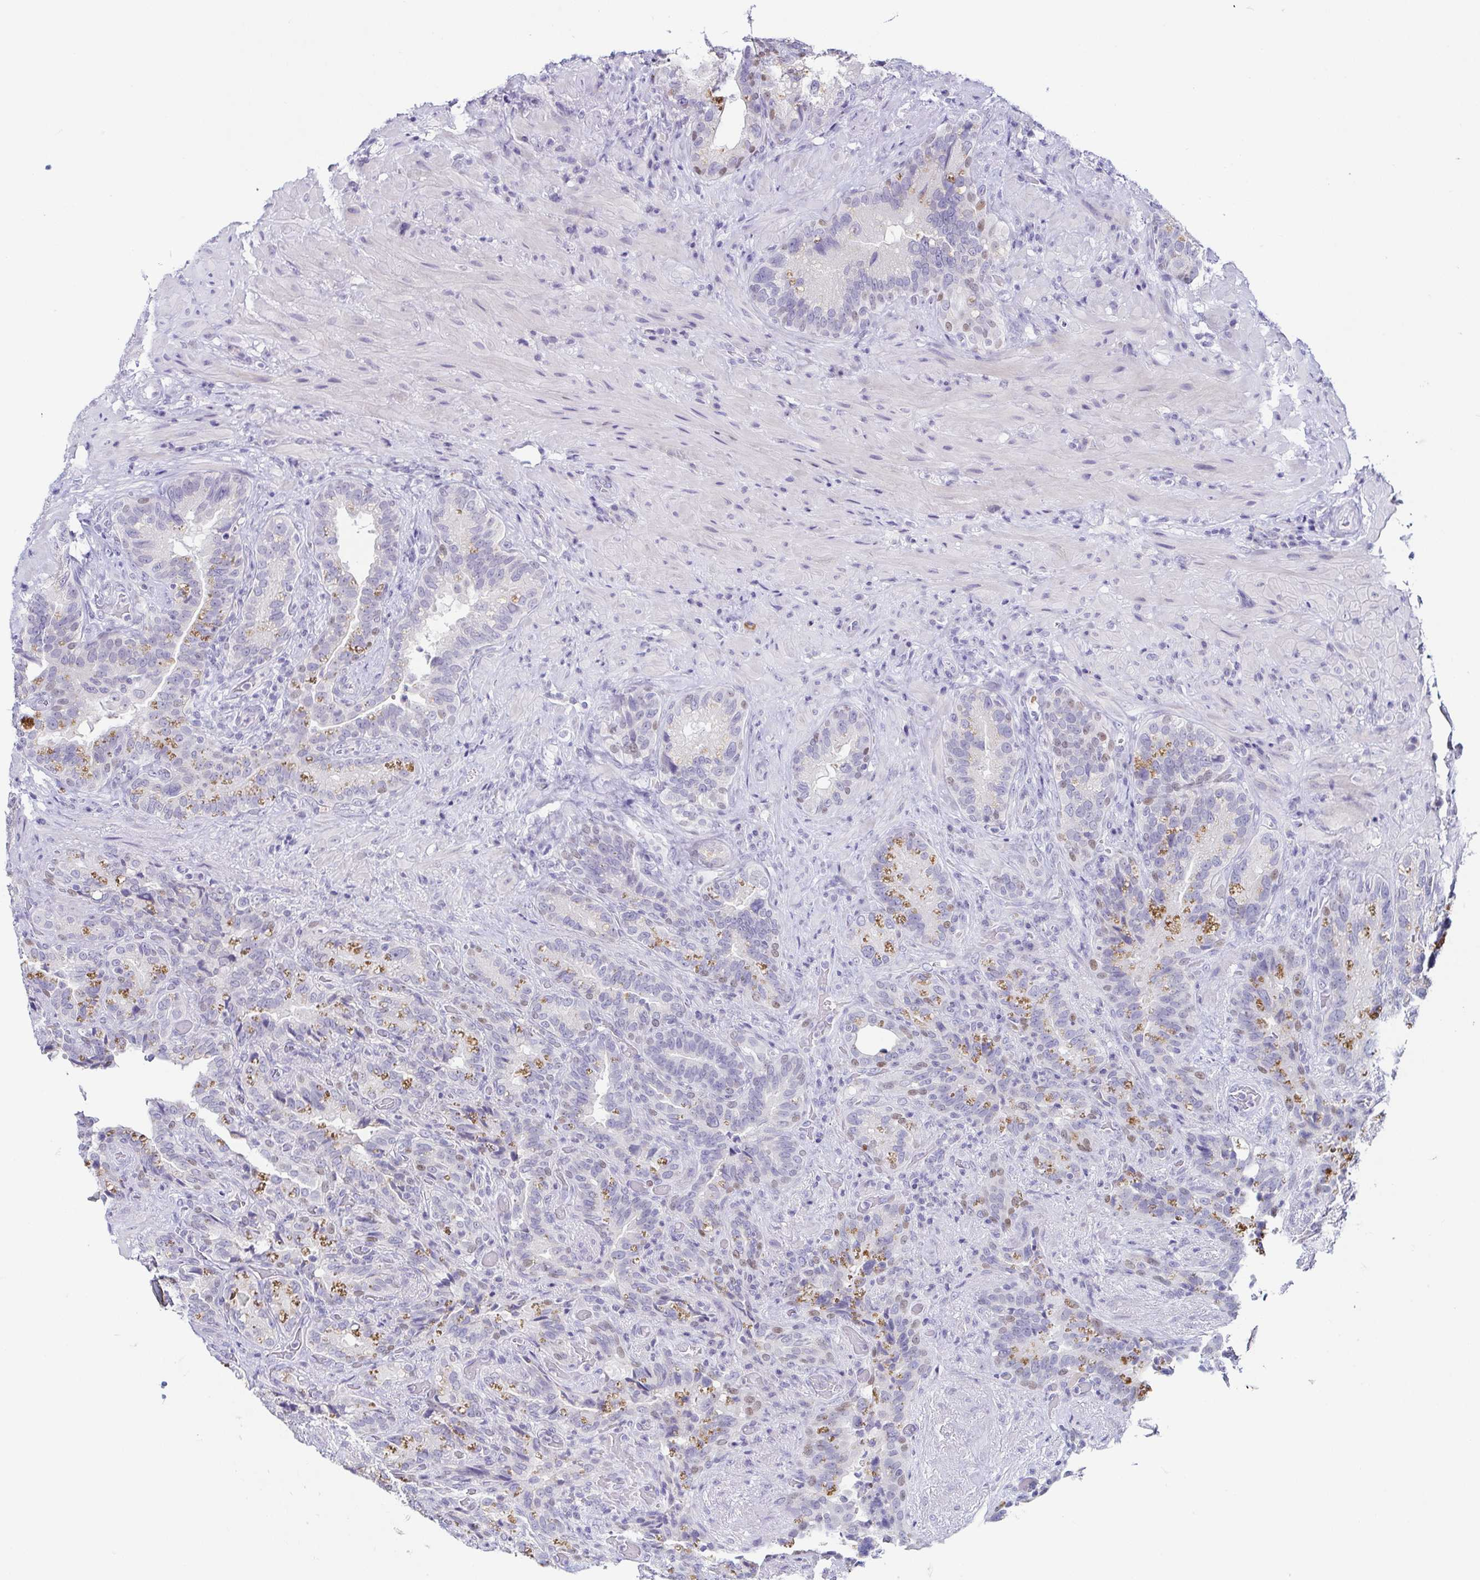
{"staining": {"intensity": "moderate", "quantity": "<25%", "location": "cytoplasmic/membranous"}, "tissue": "seminal vesicle", "cell_type": "Glandular cells", "image_type": "normal", "snomed": [{"axis": "morphology", "description": "Normal tissue, NOS"}, {"axis": "topography", "description": "Seminal veicle"}], "caption": "Protein analysis of benign seminal vesicle displays moderate cytoplasmic/membranous expression in approximately <25% of glandular cells. (brown staining indicates protein expression, while blue staining denotes nuclei).", "gene": "TP73", "patient": {"sex": "male", "age": 68}}